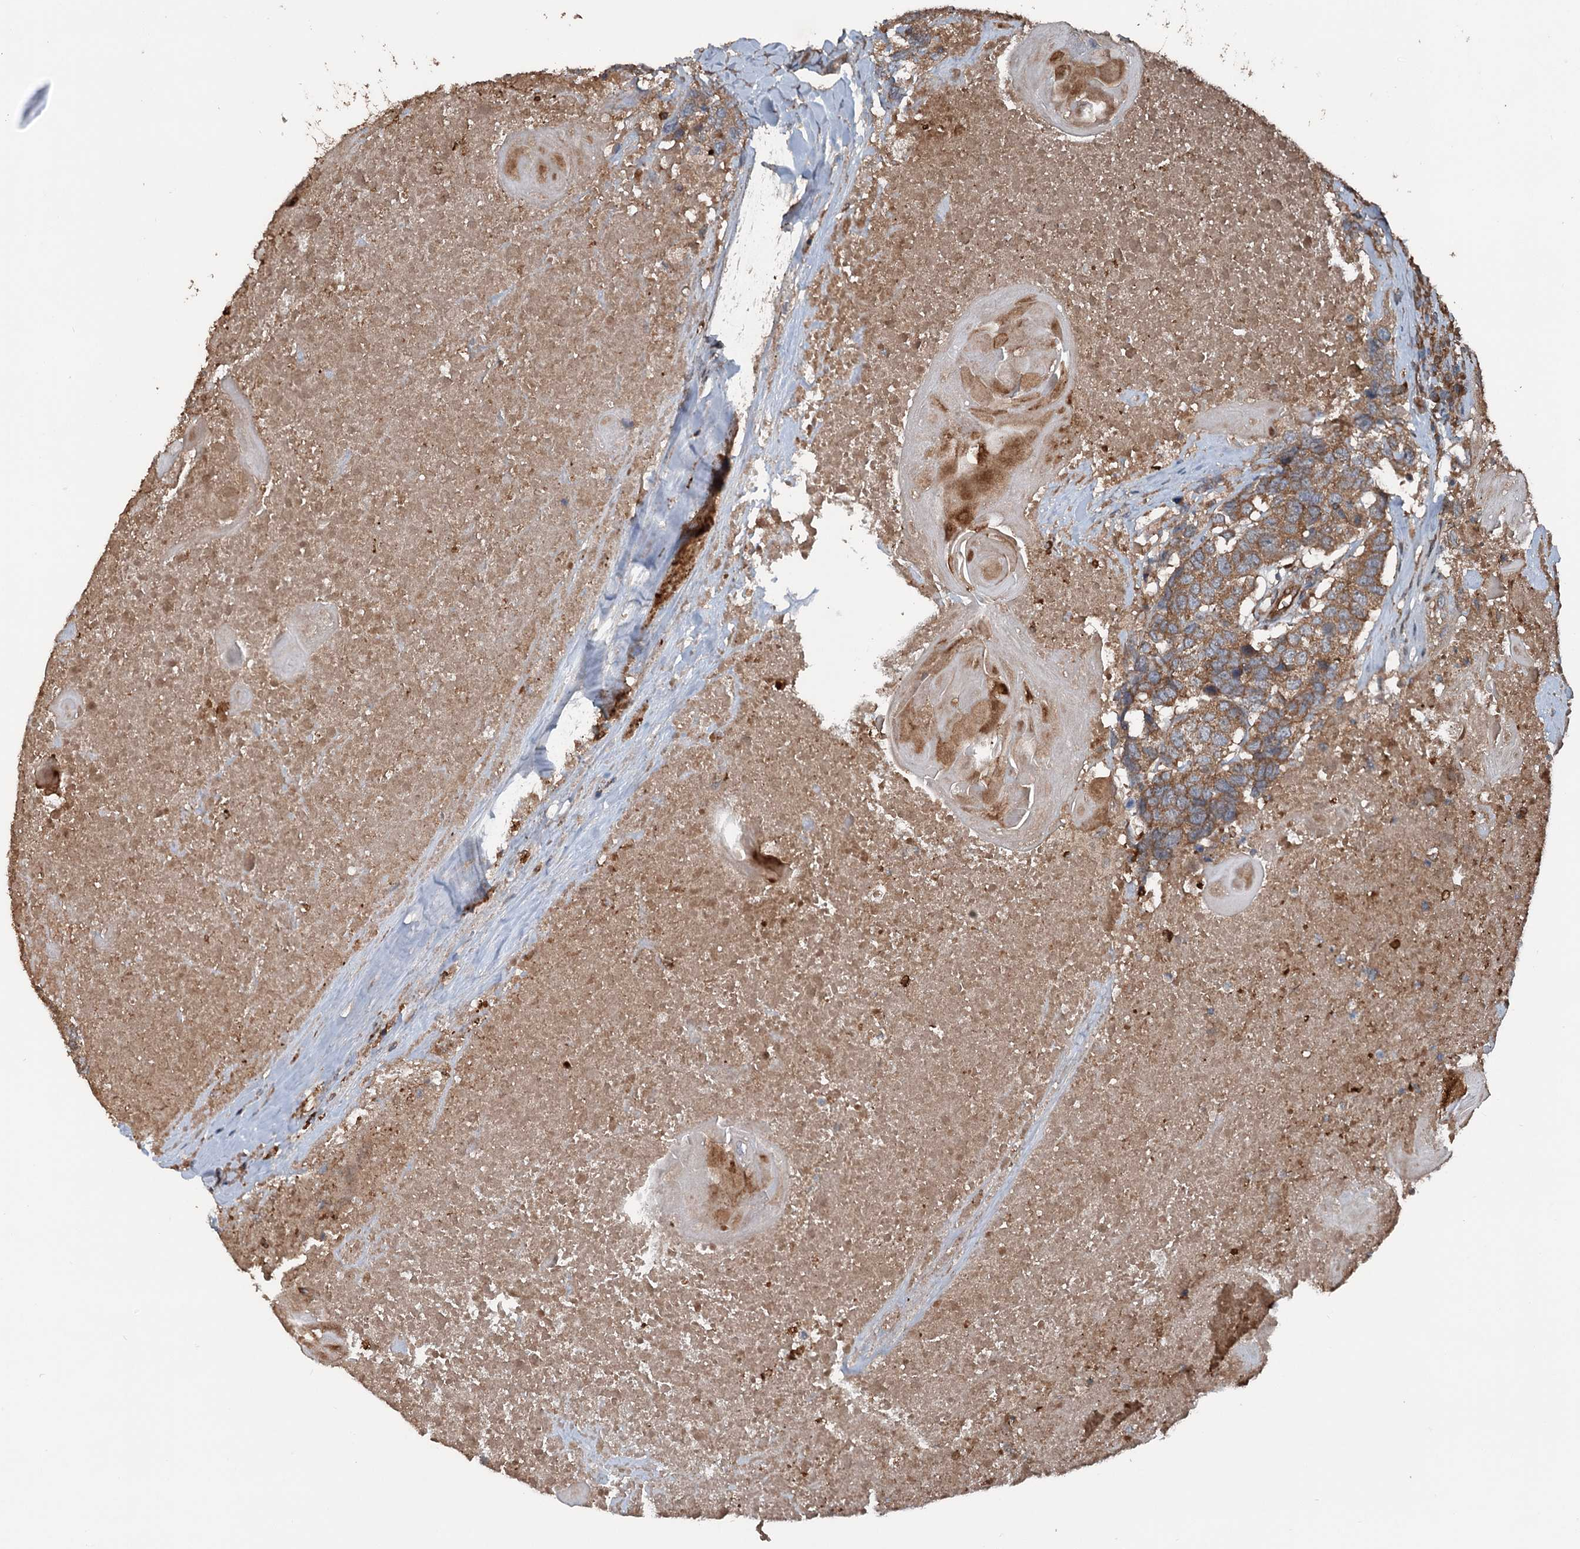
{"staining": {"intensity": "moderate", "quantity": ">75%", "location": "cytoplasmic/membranous"}, "tissue": "head and neck cancer", "cell_type": "Tumor cells", "image_type": "cancer", "snomed": [{"axis": "morphology", "description": "Squamous cell carcinoma, NOS"}, {"axis": "topography", "description": "Head-Neck"}], "caption": "High-power microscopy captured an immunohistochemistry micrograph of head and neck cancer (squamous cell carcinoma), revealing moderate cytoplasmic/membranous positivity in approximately >75% of tumor cells.", "gene": "RNF214", "patient": {"sex": "male", "age": 66}}